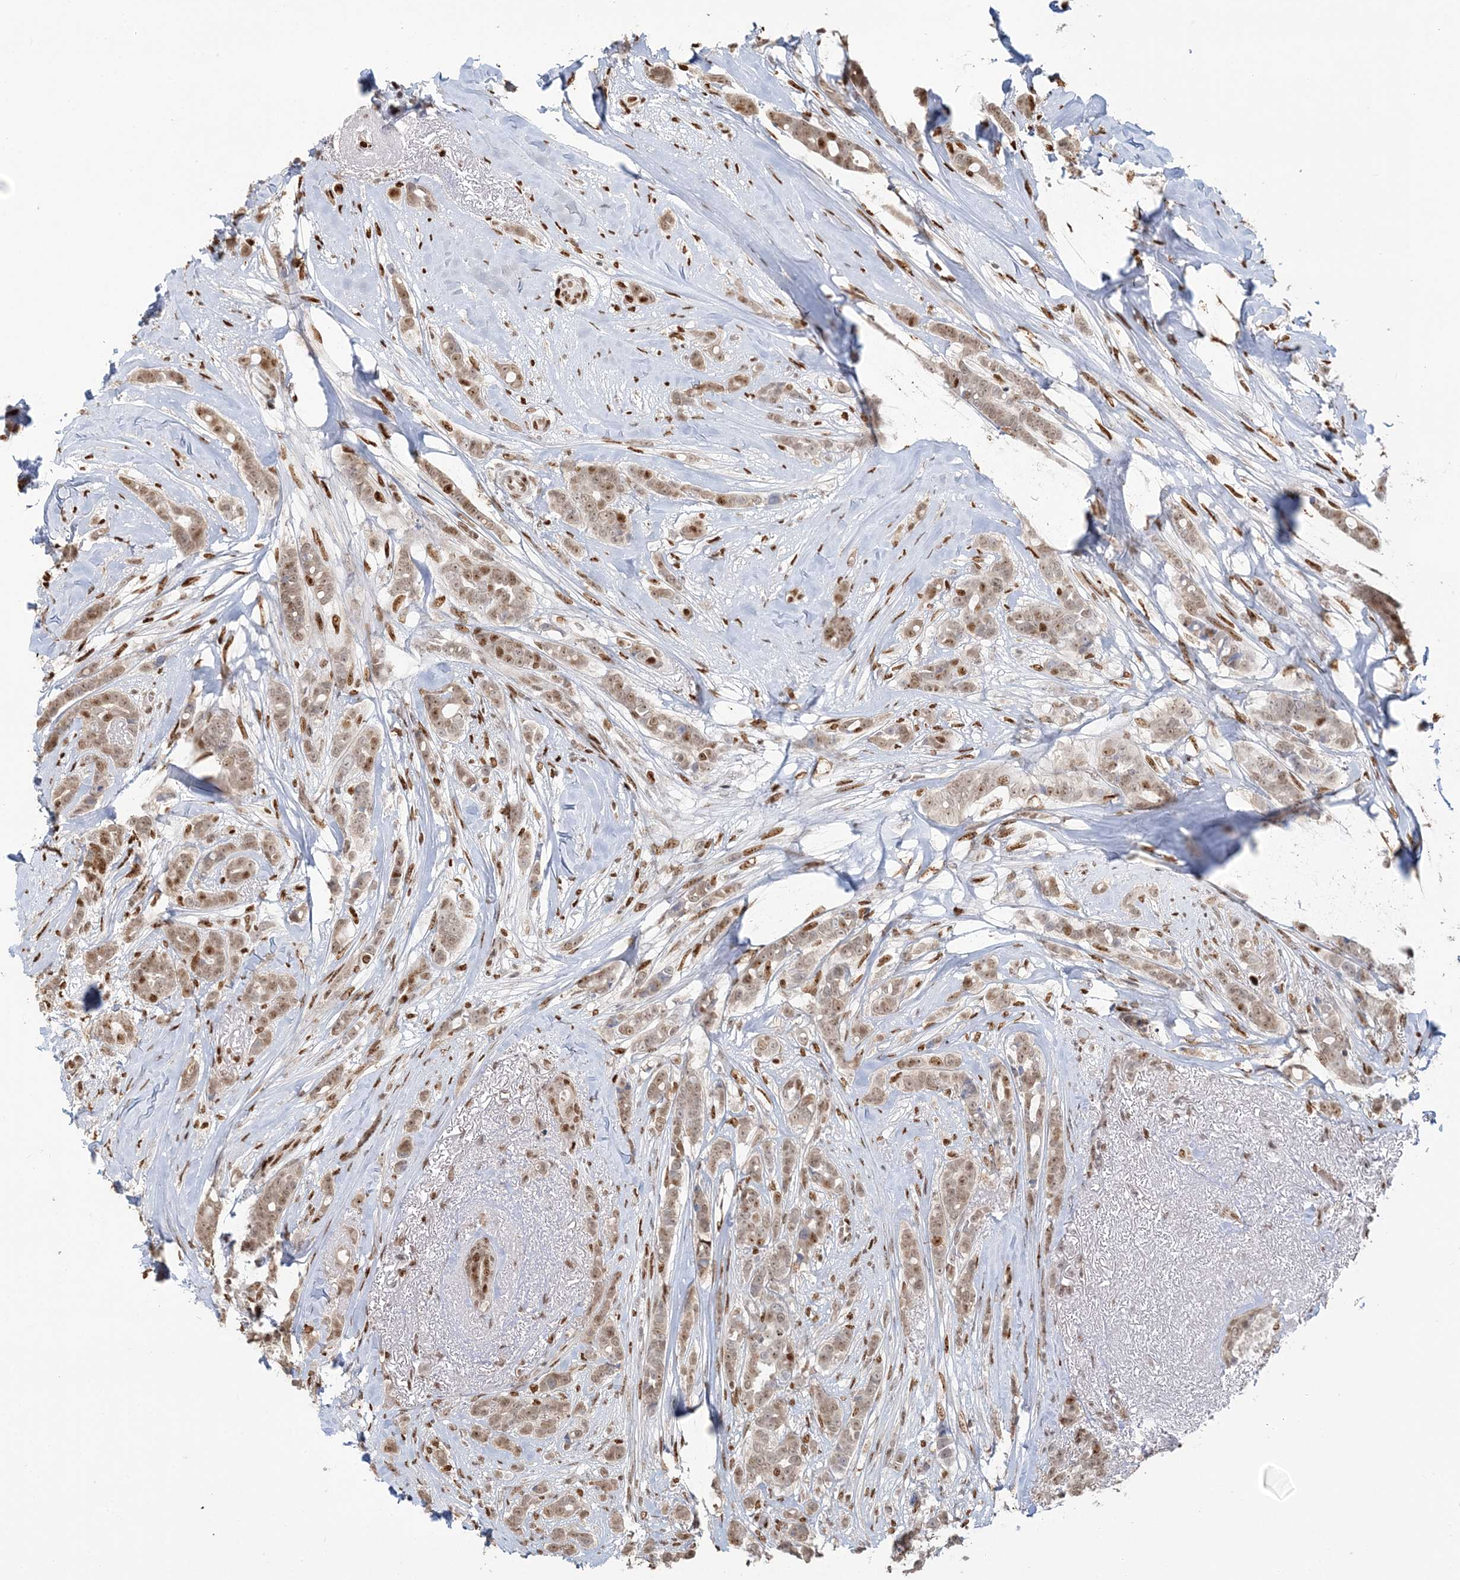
{"staining": {"intensity": "moderate", "quantity": ">75%", "location": "nuclear"}, "tissue": "breast cancer", "cell_type": "Tumor cells", "image_type": "cancer", "snomed": [{"axis": "morphology", "description": "Lobular carcinoma"}, {"axis": "topography", "description": "Breast"}], "caption": "A photomicrograph of breast cancer stained for a protein displays moderate nuclear brown staining in tumor cells.", "gene": "SUMO2", "patient": {"sex": "female", "age": 51}}